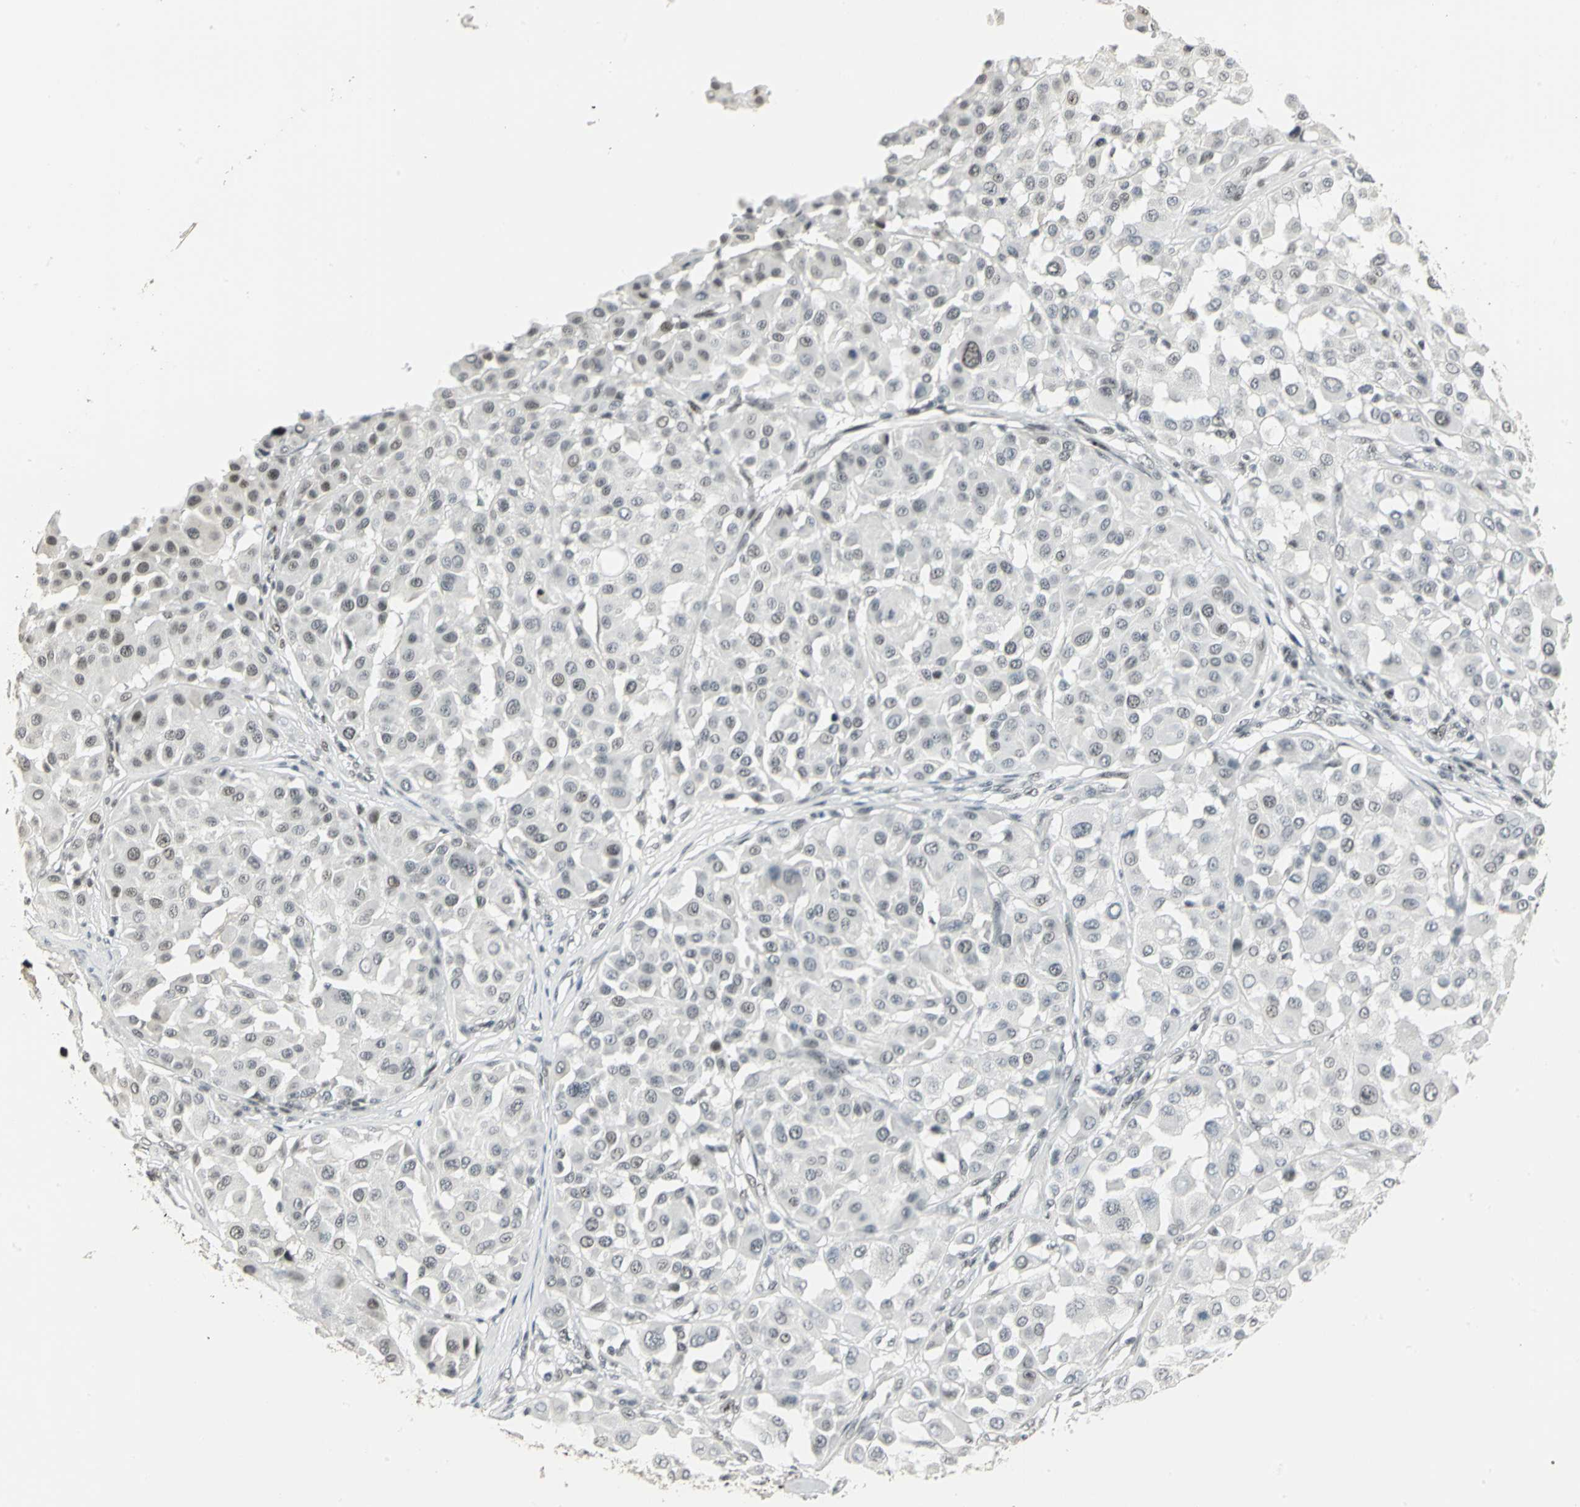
{"staining": {"intensity": "weak", "quantity": "<25%", "location": "nuclear"}, "tissue": "melanoma", "cell_type": "Tumor cells", "image_type": "cancer", "snomed": [{"axis": "morphology", "description": "Malignant melanoma, Metastatic site"}, {"axis": "topography", "description": "Soft tissue"}], "caption": "High power microscopy image of an immunohistochemistry image of melanoma, revealing no significant positivity in tumor cells.", "gene": "CBX3", "patient": {"sex": "male", "age": 41}}